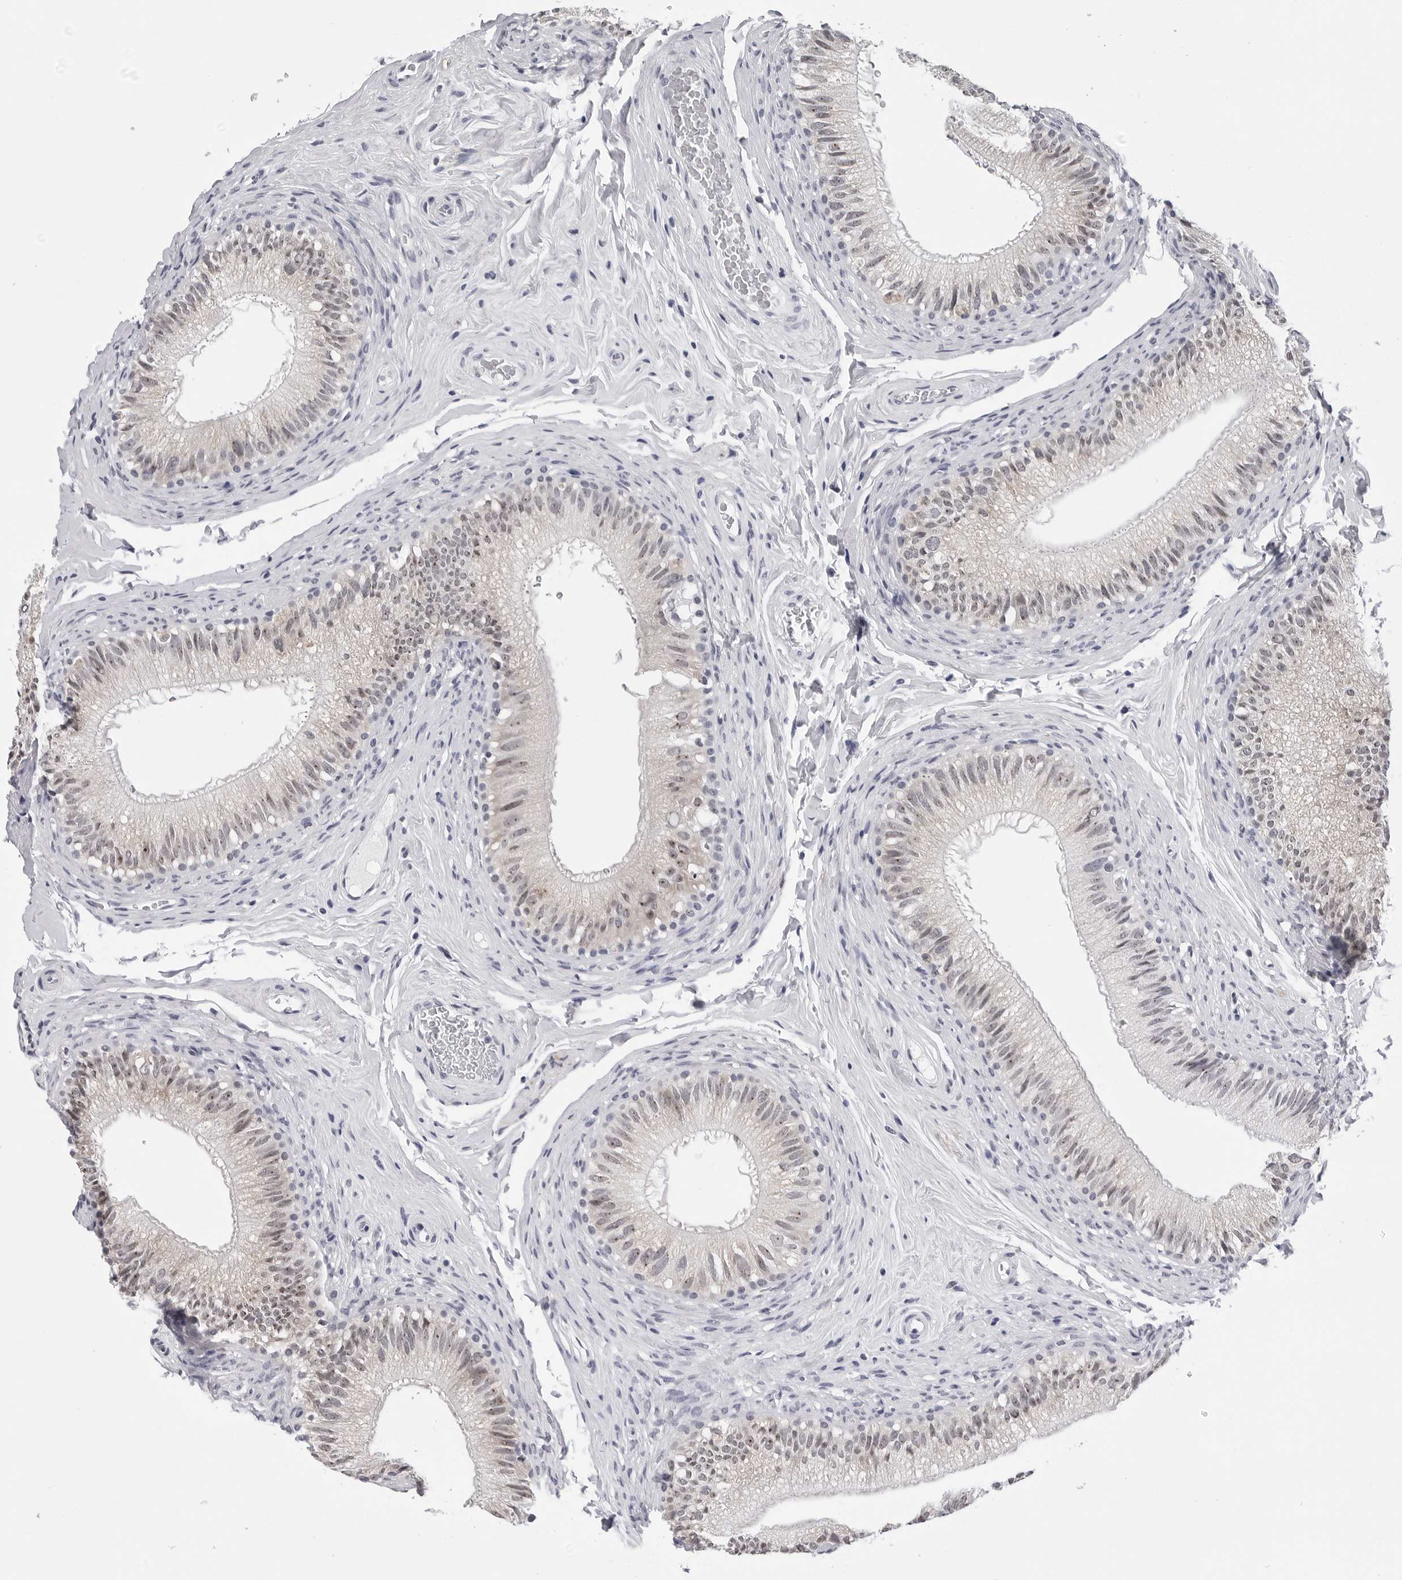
{"staining": {"intensity": "weak", "quantity": ">75%", "location": "nuclear"}, "tissue": "epididymis", "cell_type": "Glandular cells", "image_type": "normal", "snomed": [{"axis": "morphology", "description": "Normal tissue, NOS"}, {"axis": "topography", "description": "Epididymis"}], "caption": "A brown stain shows weak nuclear positivity of a protein in glandular cells of normal human epididymis.", "gene": "GNL2", "patient": {"sex": "male", "age": 49}}